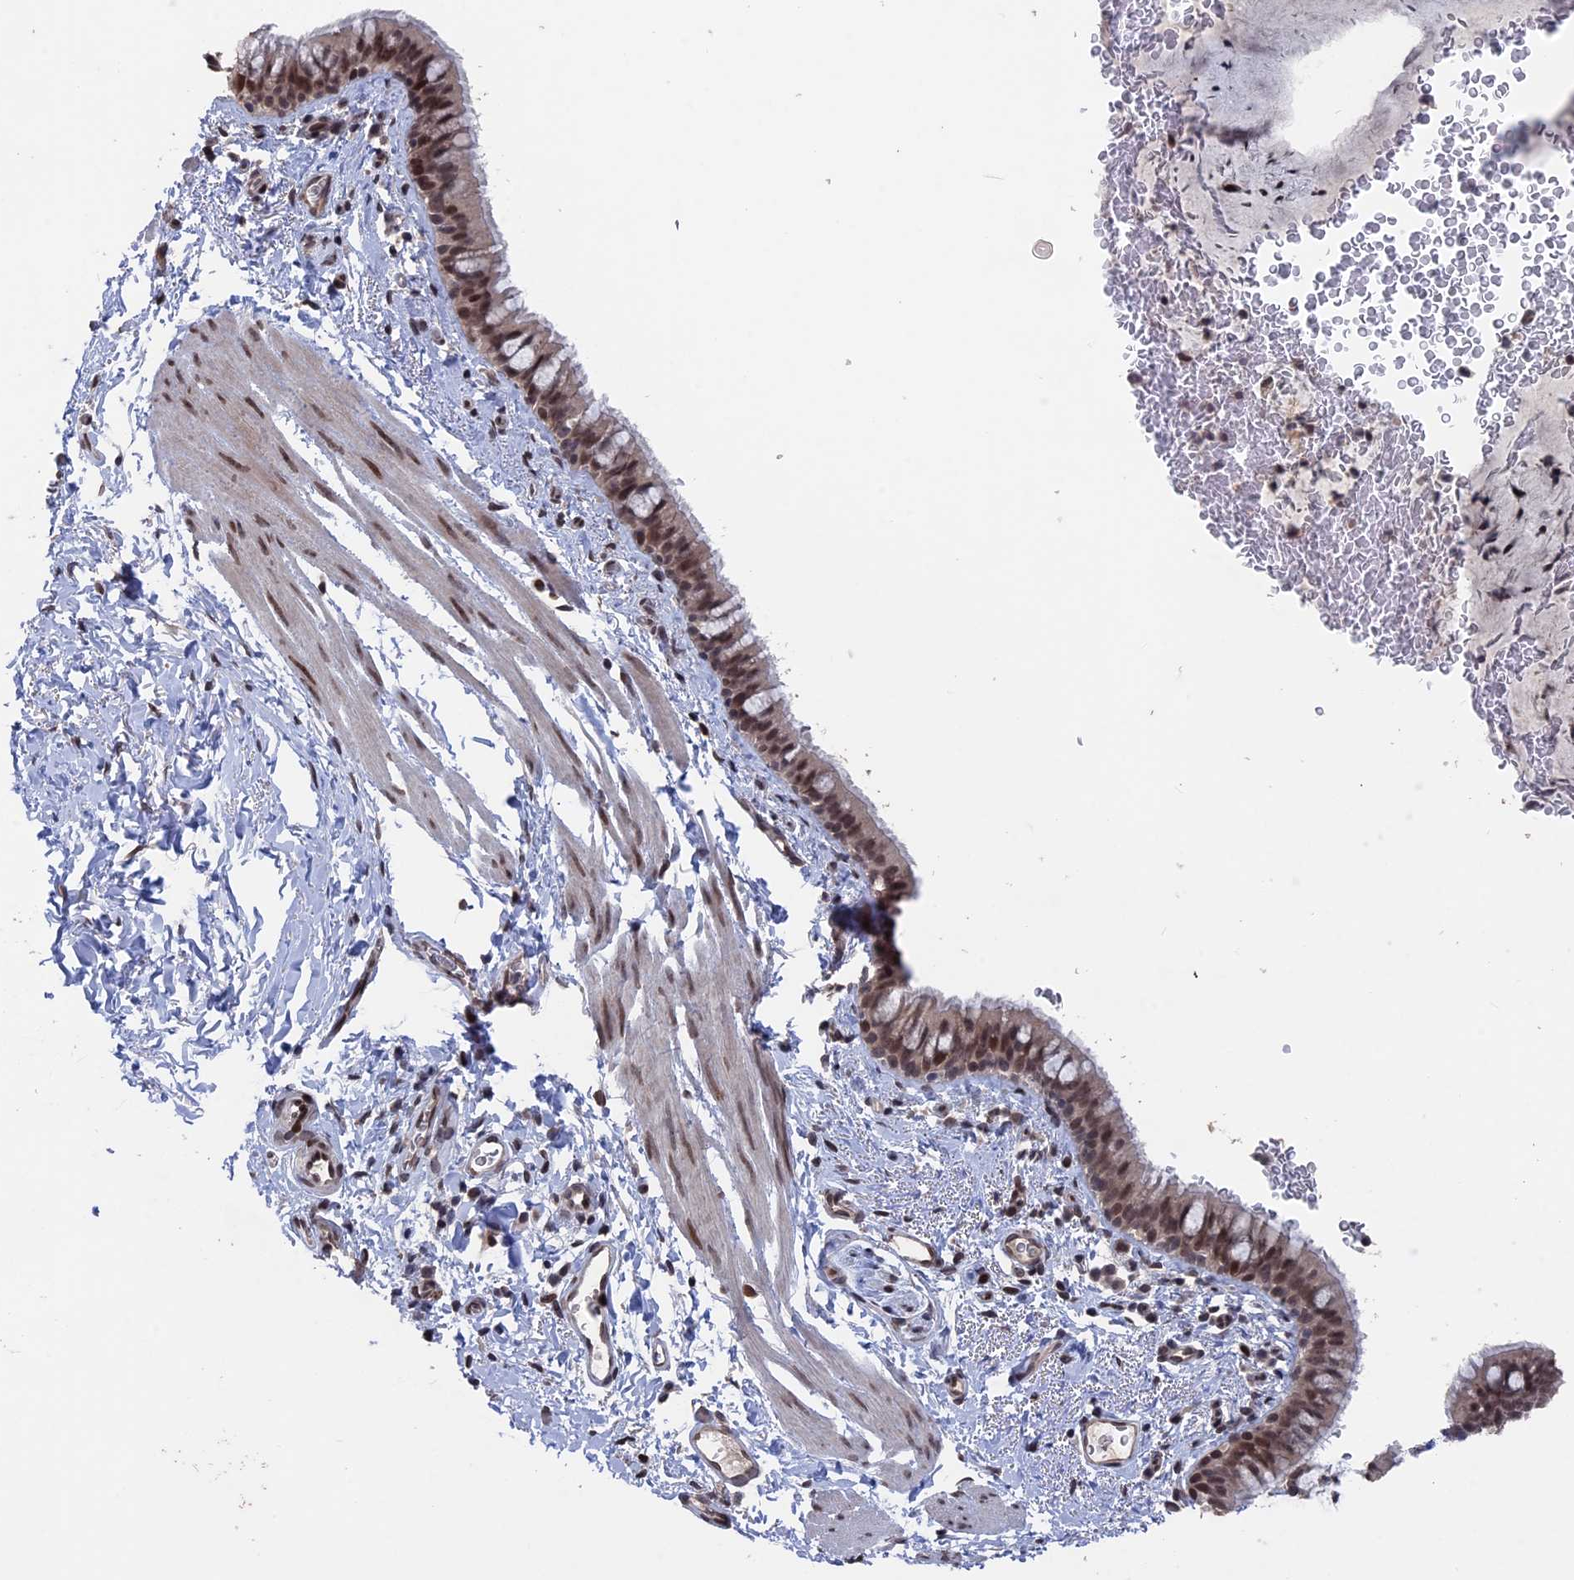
{"staining": {"intensity": "moderate", "quantity": ">75%", "location": "nuclear"}, "tissue": "bronchus", "cell_type": "Respiratory epithelial cells", "image_type": "normal", "snomed": [{"axis": "morphology", "description": "Normal tissue, NOS"}, {"axis": "topography", "description": "Cartilage tissue"}, {"axis": "topography", "description": "Bronchus"}], "caption": "A high-resolution histopathology image shows IHC staining of unremarkable bronchus, which shows moderate nuclear positivity in approximately >75% of respiratory epithelial cells.", "gene": "NR2C2AP", "patient": {"sex": "female", "age": 36}}